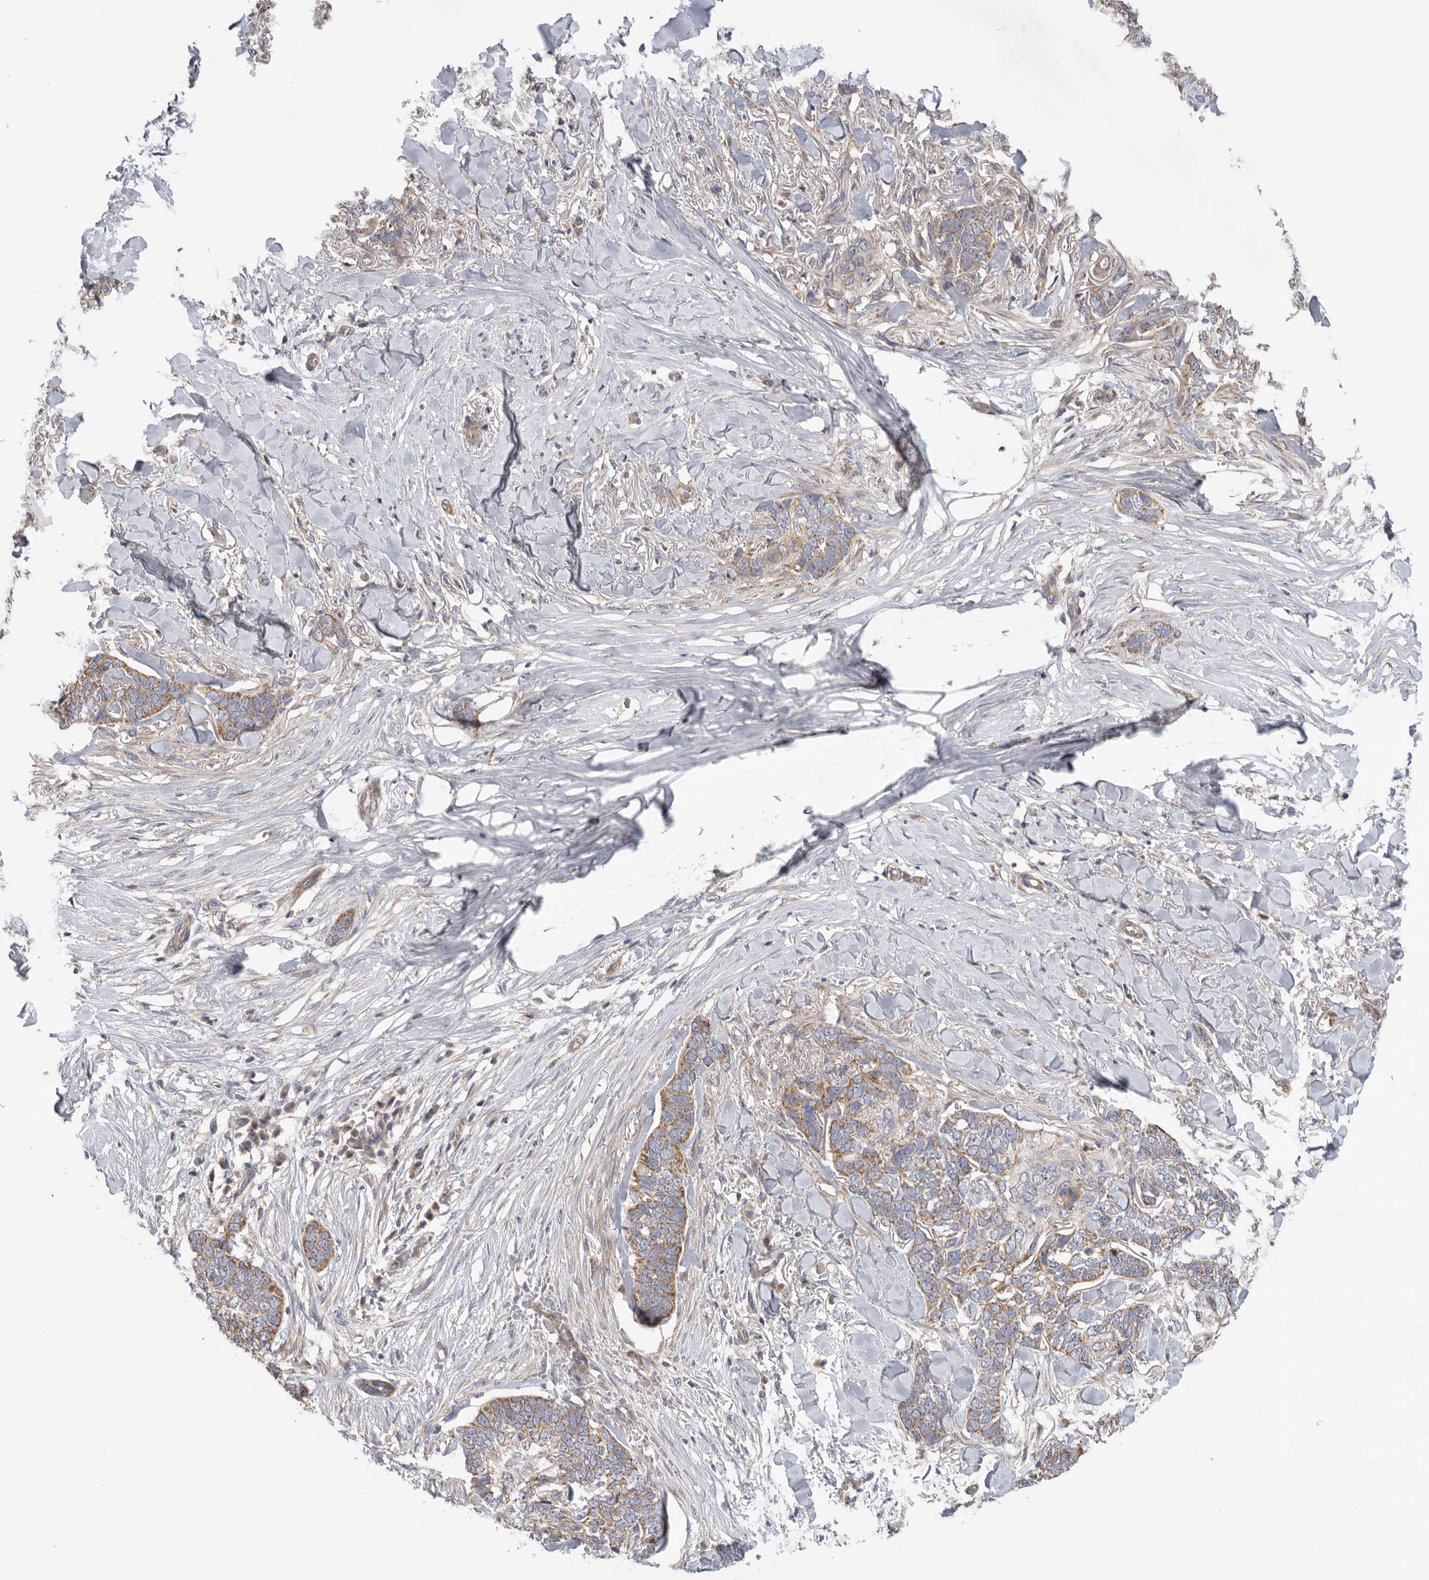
{"staining": {"intensity": "moderate", "quantity": ">75%", "location": "cytoplasmic/membranous"}, "tissue": "skin cancer", "cell_type": "Tumor cells", "image_type": "cancer", "snomed": [{"axis": "morphology", "description": "Normal tissue, NOS"}, {"axis": "morphology", "description": "Basal cell carcinoma"}, {"axis": "topography", "description": "Skin"}], "caption": "This micrograph exhibits IHC staining of skin cancer (basal cell carcinoma), with medium moderate cytoplasmic/membranous staining in approximately >75% of tumor cells.", "gene": "MTFR1L", "patient": {"sex": "male", "age": 77}}